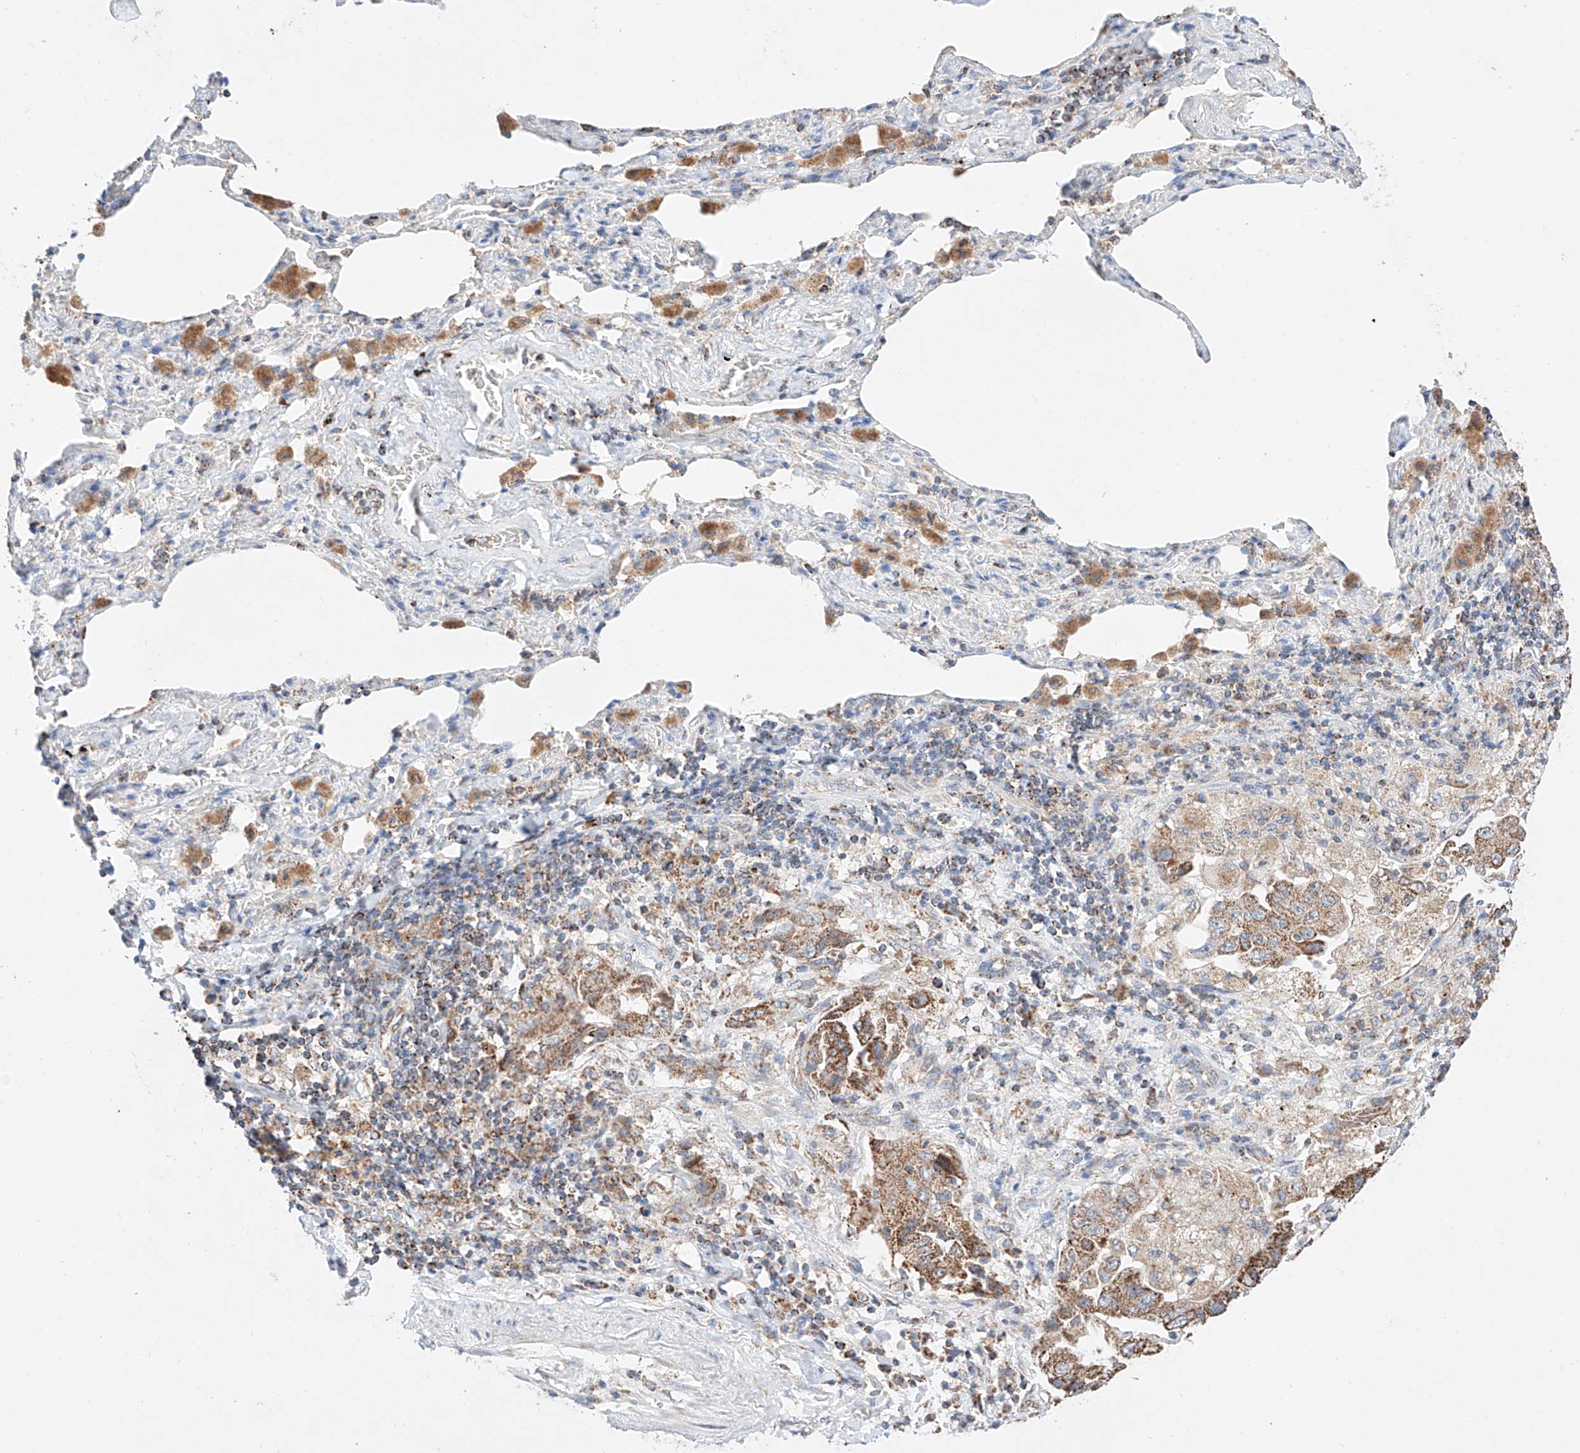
{"staining": {"intensity": "moderate", "quantity": ">75%", "location": "cytoplasmic/membranous"}, "tissue": "lung cancer", "cell_type": "Tumor cells", "image_type": "cancer", "snomed": [{"axis": "morphology", "description": "Adenocarcinoma, NOS"}, {"axis": "topography", "description": "Lung"}], "caption": "Lung cancer stained for a protein demonstrates moderate cytoplasmic/membranous positivity in tumor cells.", "gene": "KTI12", "patient": {"sex": "female", "age": 51}}